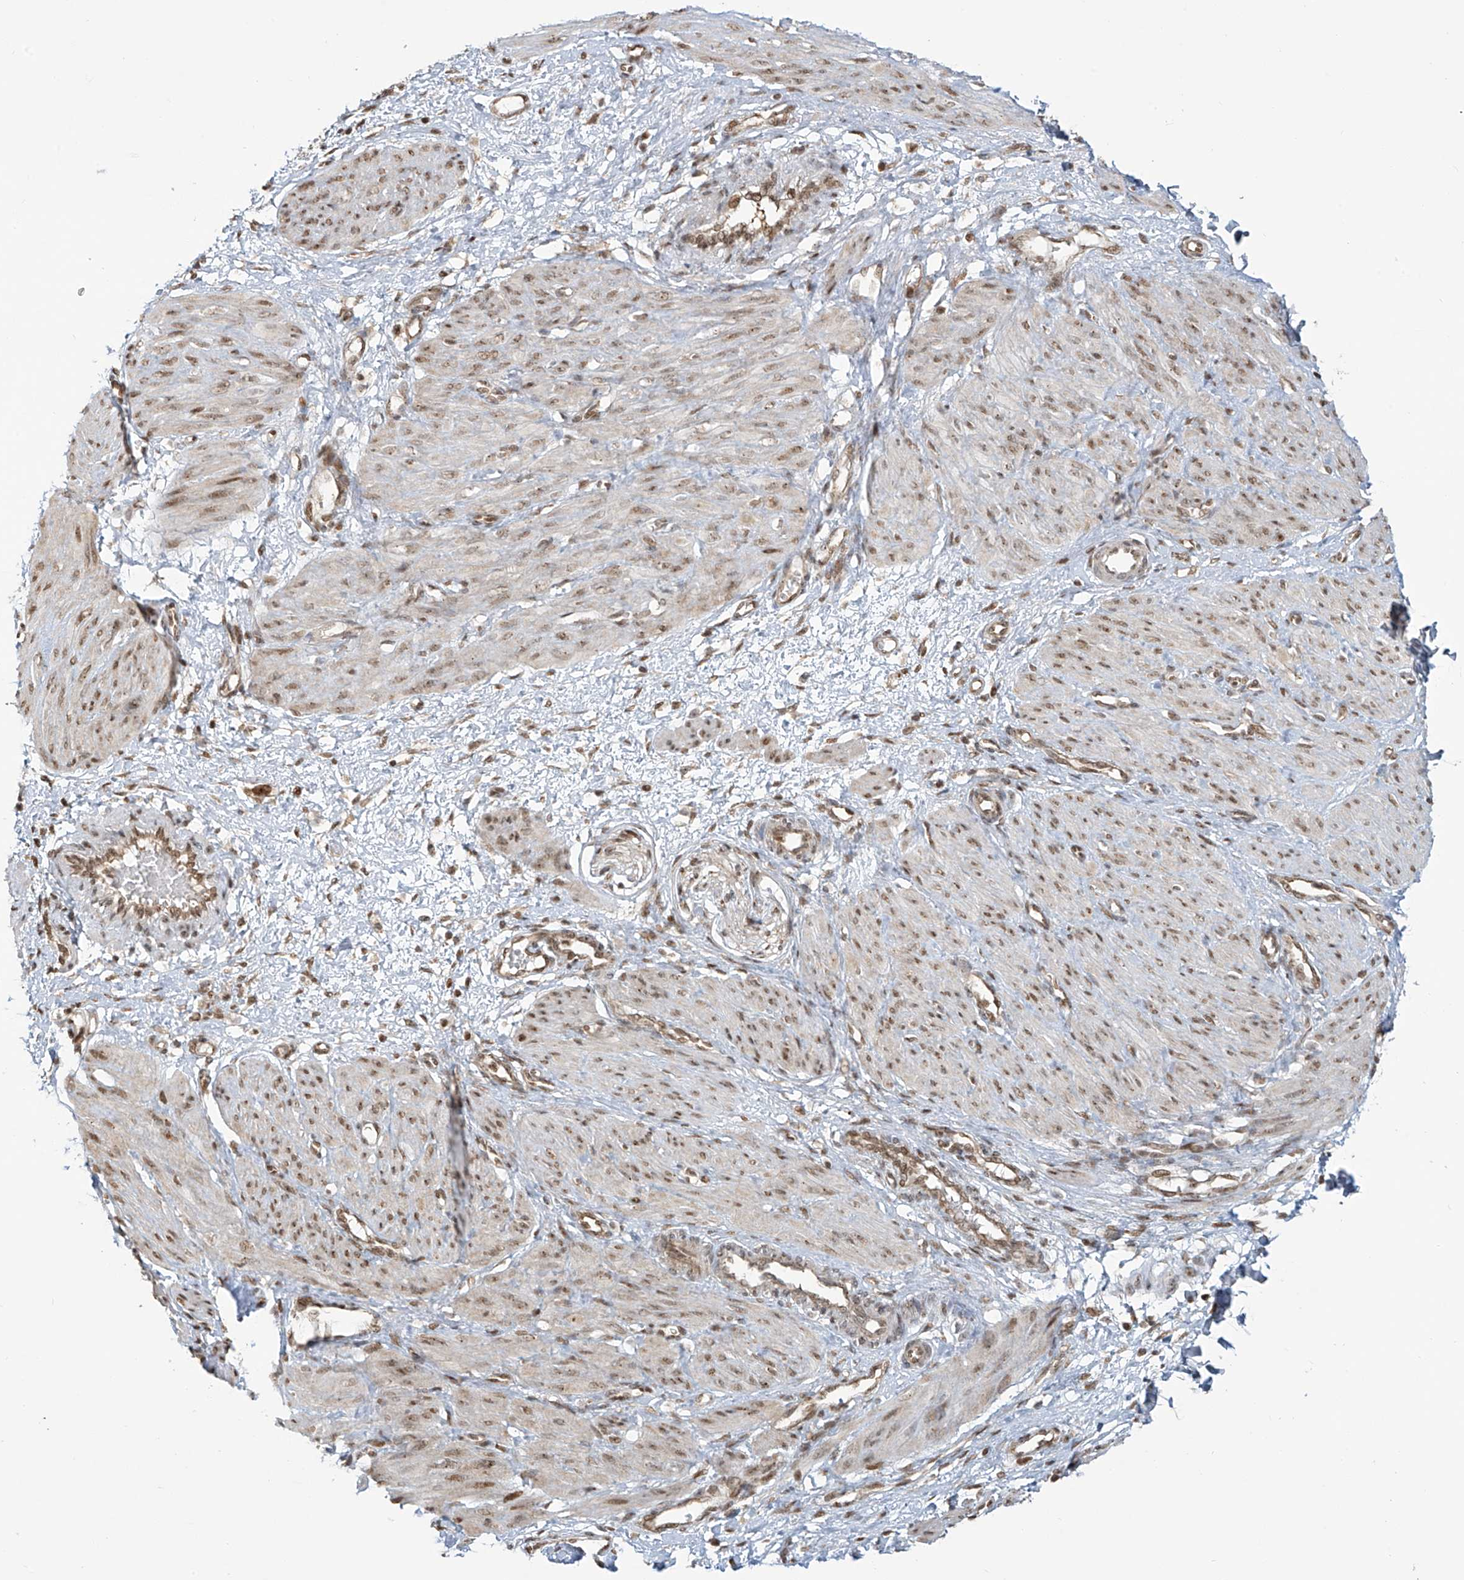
{"staining": {"intensity": "moderate", "quantity": ">75%", "location": "nuclear"}, "tissue": "smooth muscle", "cell_type": "Smooth muscle cells", "image_type": "normal", "snomed": [{"axis": "morphology", "description": "Normal tissue, NOS"}, {"axis": "topography", "description": "Endometrium"}], "caption": "A micrograph of smooth muscle stained for a protein displays moderate nuclear brown staining in smooth muscle cells. The staining is performed using DAB (3,3'-diaminobenzidine) brown chromogen to label protein expression. The nuclei are counter-stained blue using hematoxylin.", "gene": "VMP1", "patient": {"sex": "female", "age": 33}}